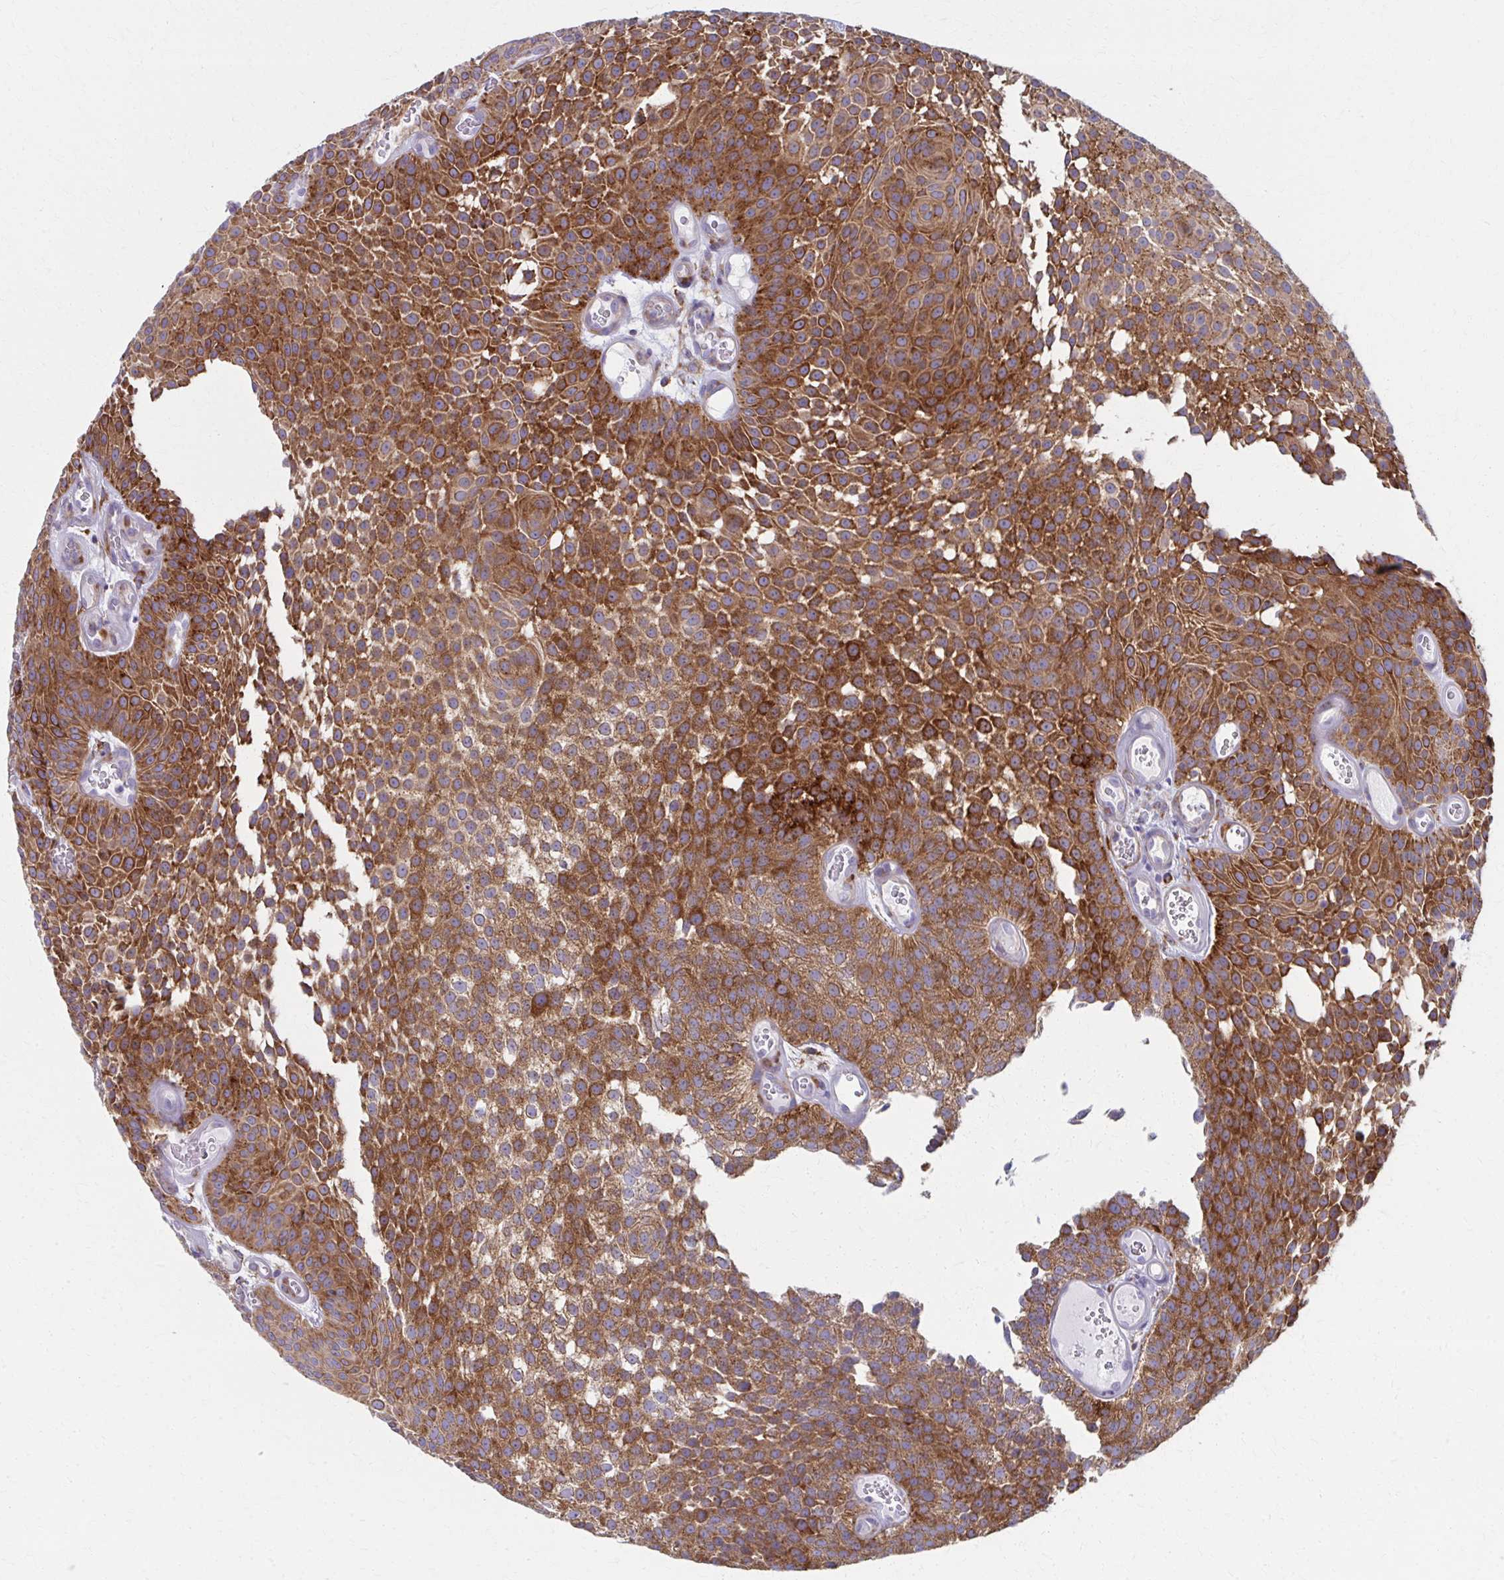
{"staining": {"intensity": "strong", "quantity": ">75%", "location": "cytoplasmic/membranous"}, "tissue": "urothelial cancer", "cell_type": "Tumor cells", "image_type": "cancer", "snomed": [{"axis": "morphology", "description": "Urothelial carcinoma, Low grade"}, {"axis": "topography", "description": "Urinary bladder"}], "caption": "DAB (3,3'-diaminobenzidine) immunohistochemical staining of human low-grade urothelial carcinoma demonstrates strong cytoplasmic/membranous protein expression in about >75% of tumor cells.", "gene": "SPATS2L", "patient": {"sex": "male", "age": 82}}